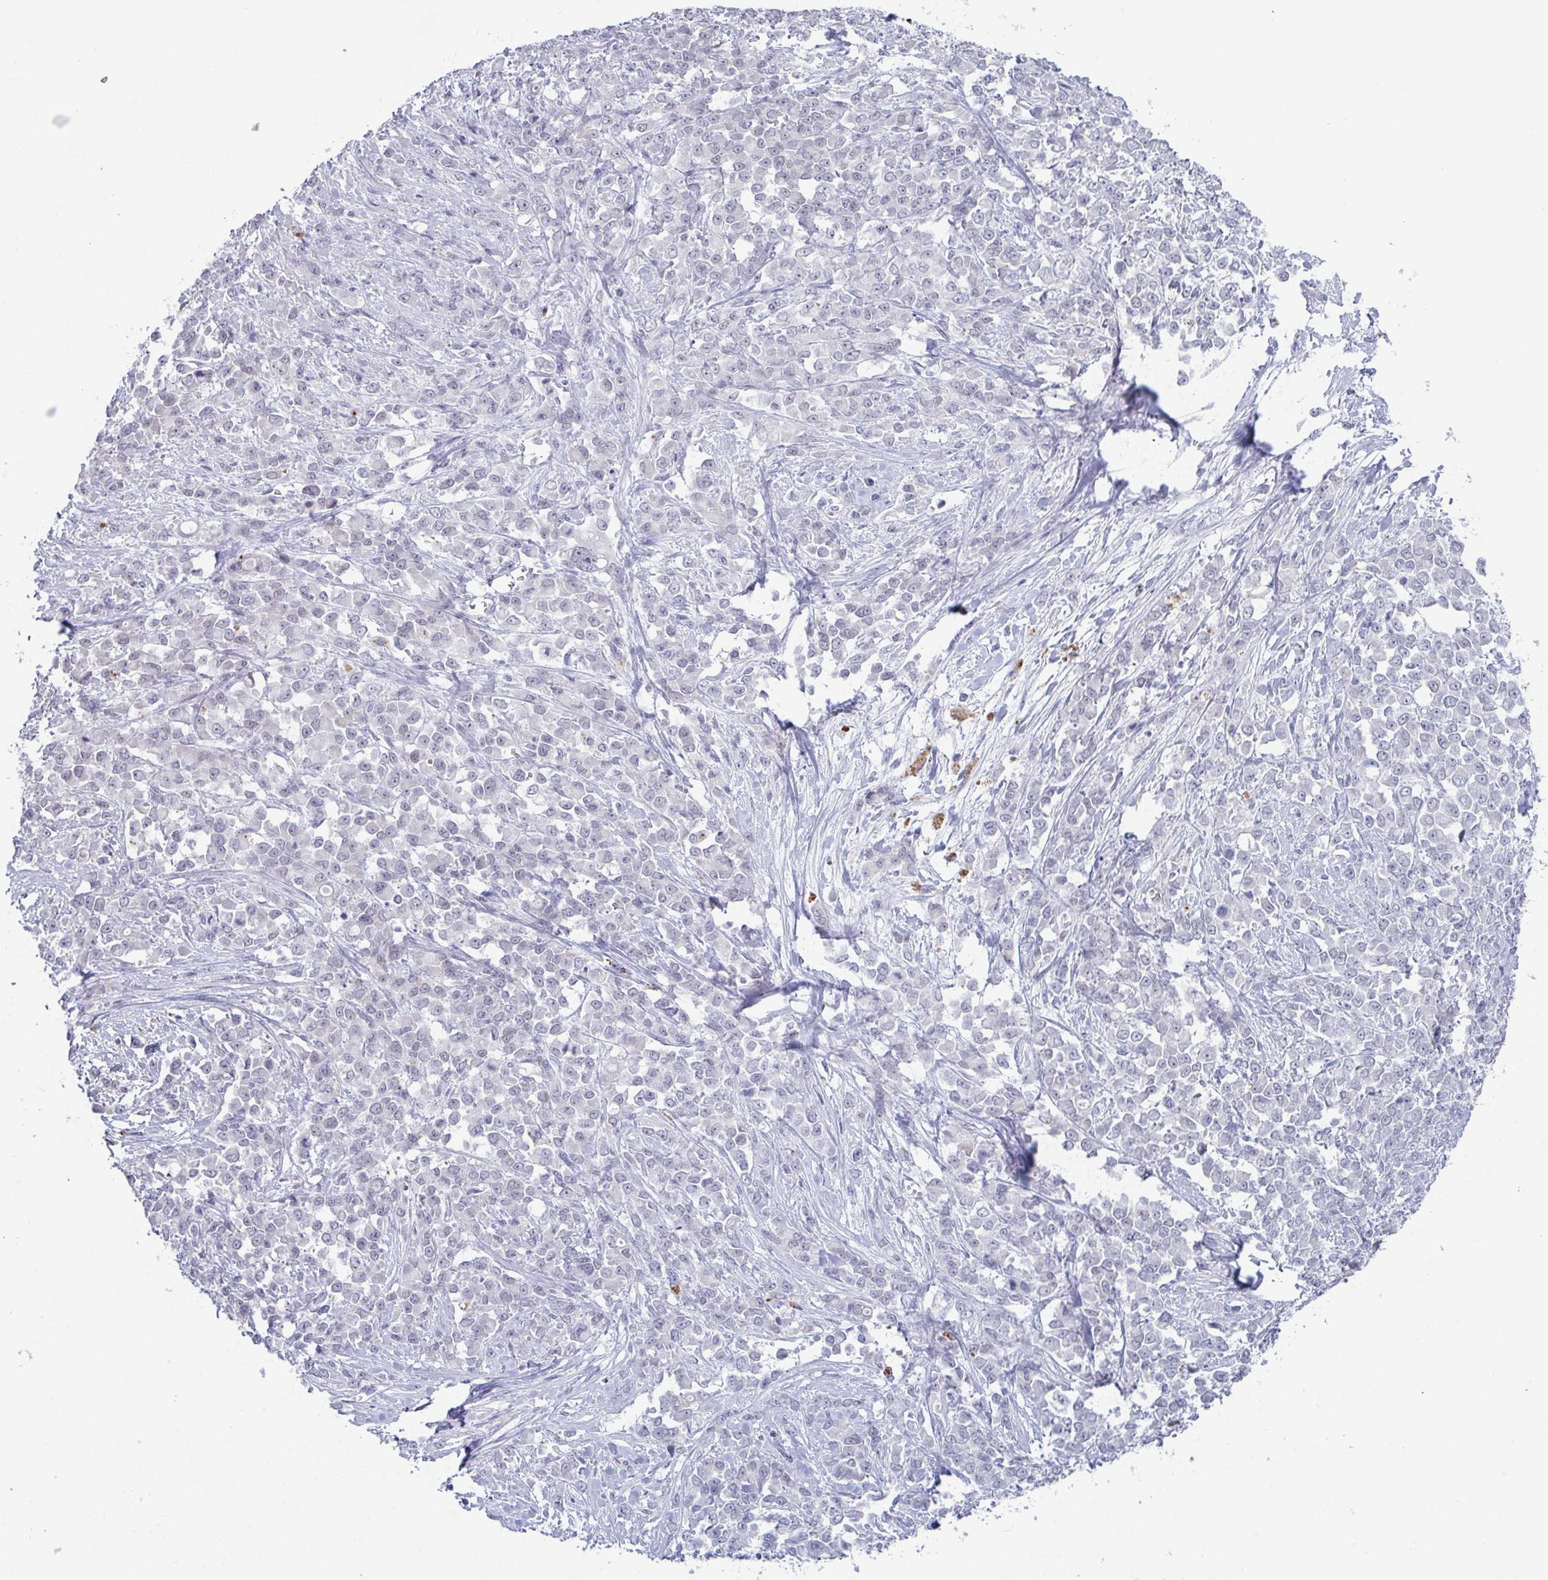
{"staining": {"intensity": "negative", "quantity": "none", "location": "none"}, "tissue": "stomach cancer", "cell_type": "Tumor cells", "image_type": "cancer", "snomed": [{"axis": "morphology", "description": "Adenocarcinoma, NOS"}, {"axis": "topography", "description": "Stomach"}], "caption": "Image shows no protein expression in tumor cells of stomach adenocarcinoma tissue. (DAB (3,3'-diaminobenzidine) IHC with hematoxylin counter stain).", "gene": "ZFP64", "patient": {"sex": "female", "age": 76}}